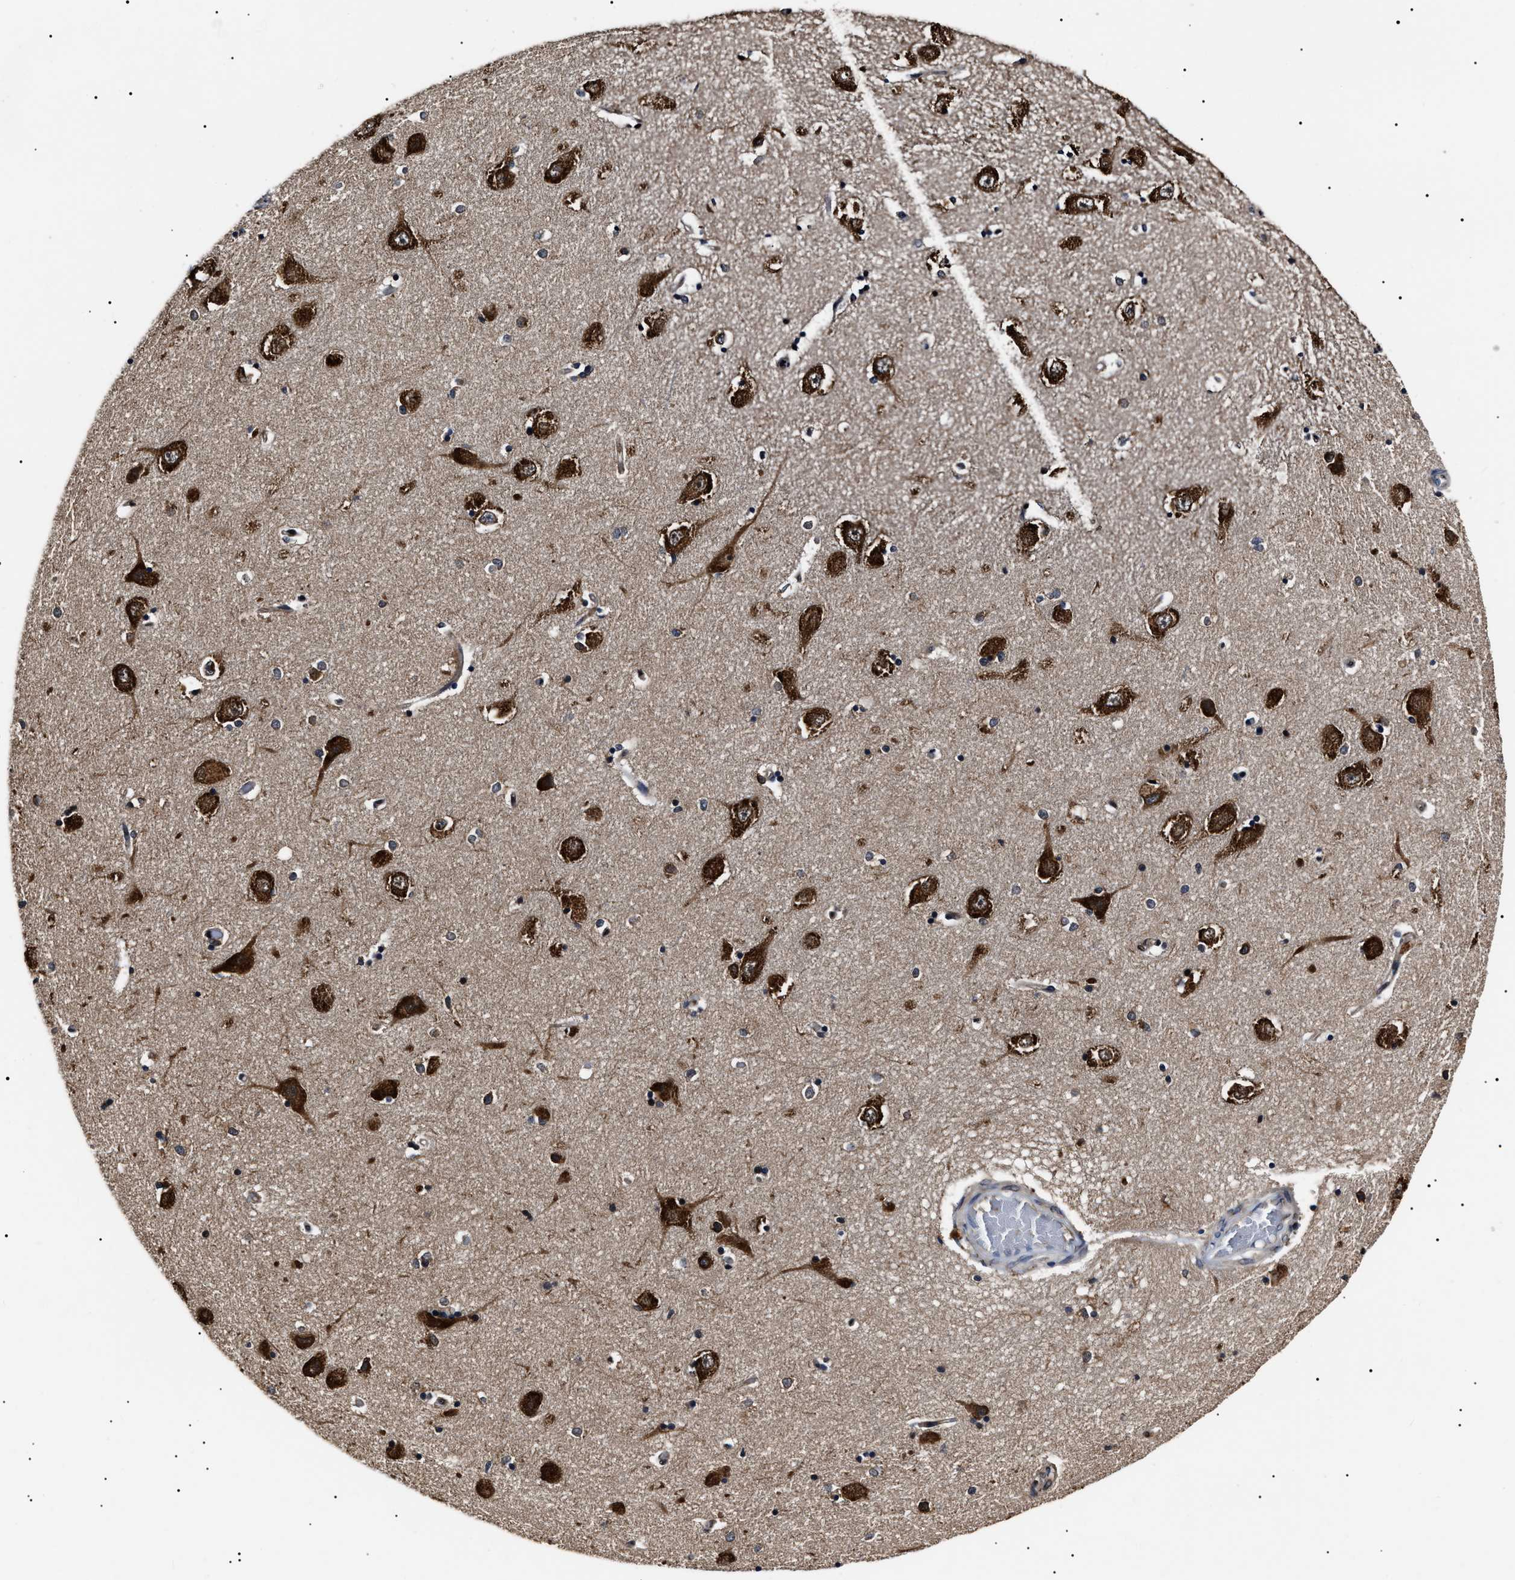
{"staining": {"intensity": "strong", "quantity": "<25%", "location": "cytoplasmic/membranous"}, "tissue": "hippocampus", "cell_type": "Glial cells", "image_type": "normal", "snomed": [{"axis": "morphology", "description": "Normal tissue, NOS"}, {"axis": "topography", "description": "Hippocampus"}], "caption": "Strong cytoplasmic/membranous expression is present in about <25% of glial cells in normal hippocampus.", "gene": "CCT8", "patient": {"sex": "male", "age": 45}}